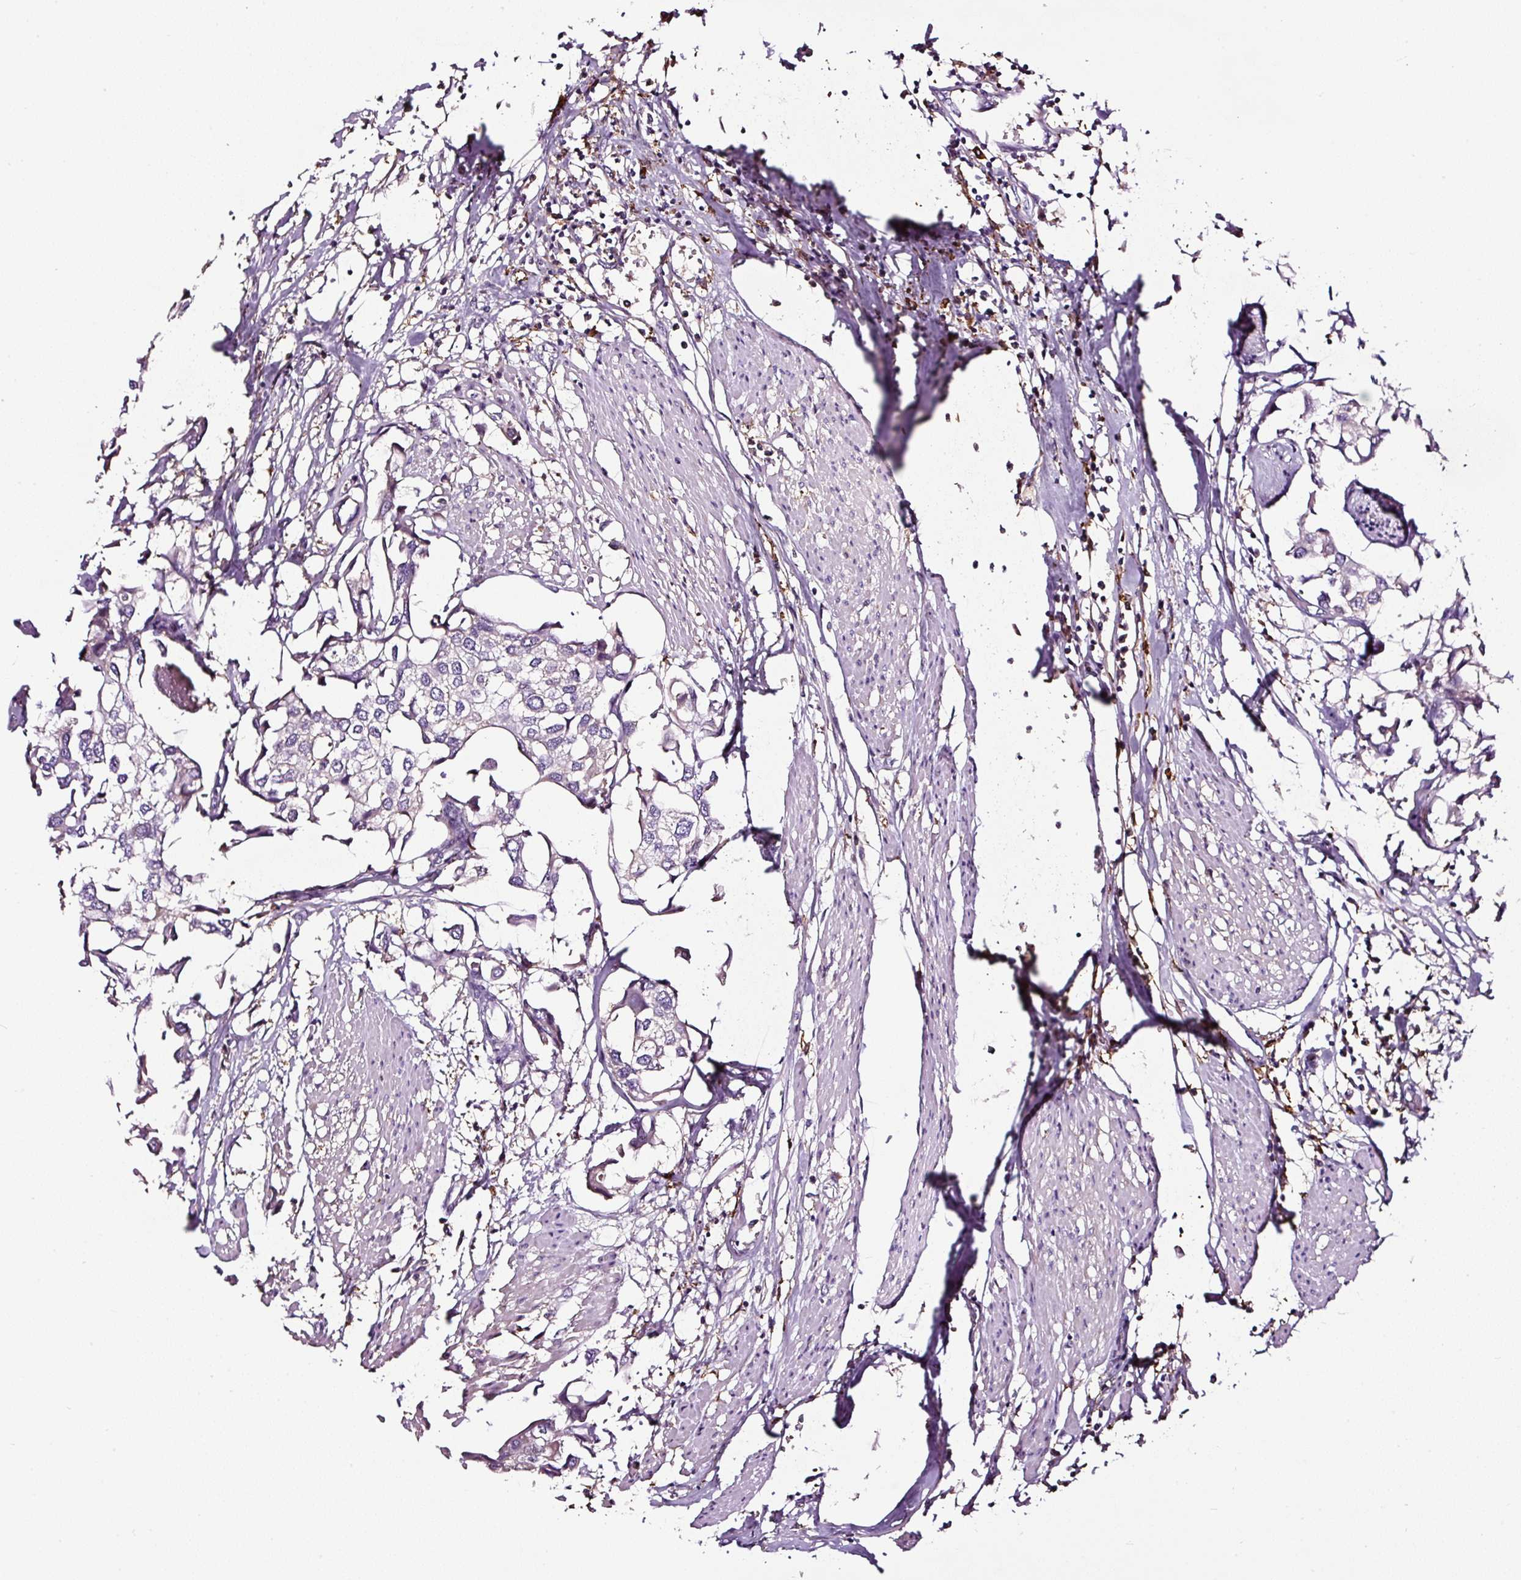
{"staining": {"intensity": "negative", "quantity": "none", "location": "none"}, "tissue": "urothelial cancer", "cell_type": "Tumor cells", "image_type": "cancer", "snomed": [{"axis": "morphology", "description": "Urothelial carcinoma, High grade"}, {"axis": "topography", "description": "Urinary bladder"}], "caption": "IHC of human urothelial cancer exhibits no positivity in tumor cells. The staining was performed using DAB (3,3'-diaminobenzidine) to visualize the protein expression in brown, while the nuclei were stained in blue with hematoxylin (Magnification: 20x).", "gene": "LRRC24", "patient": {"sex": "male", "age": 64}}